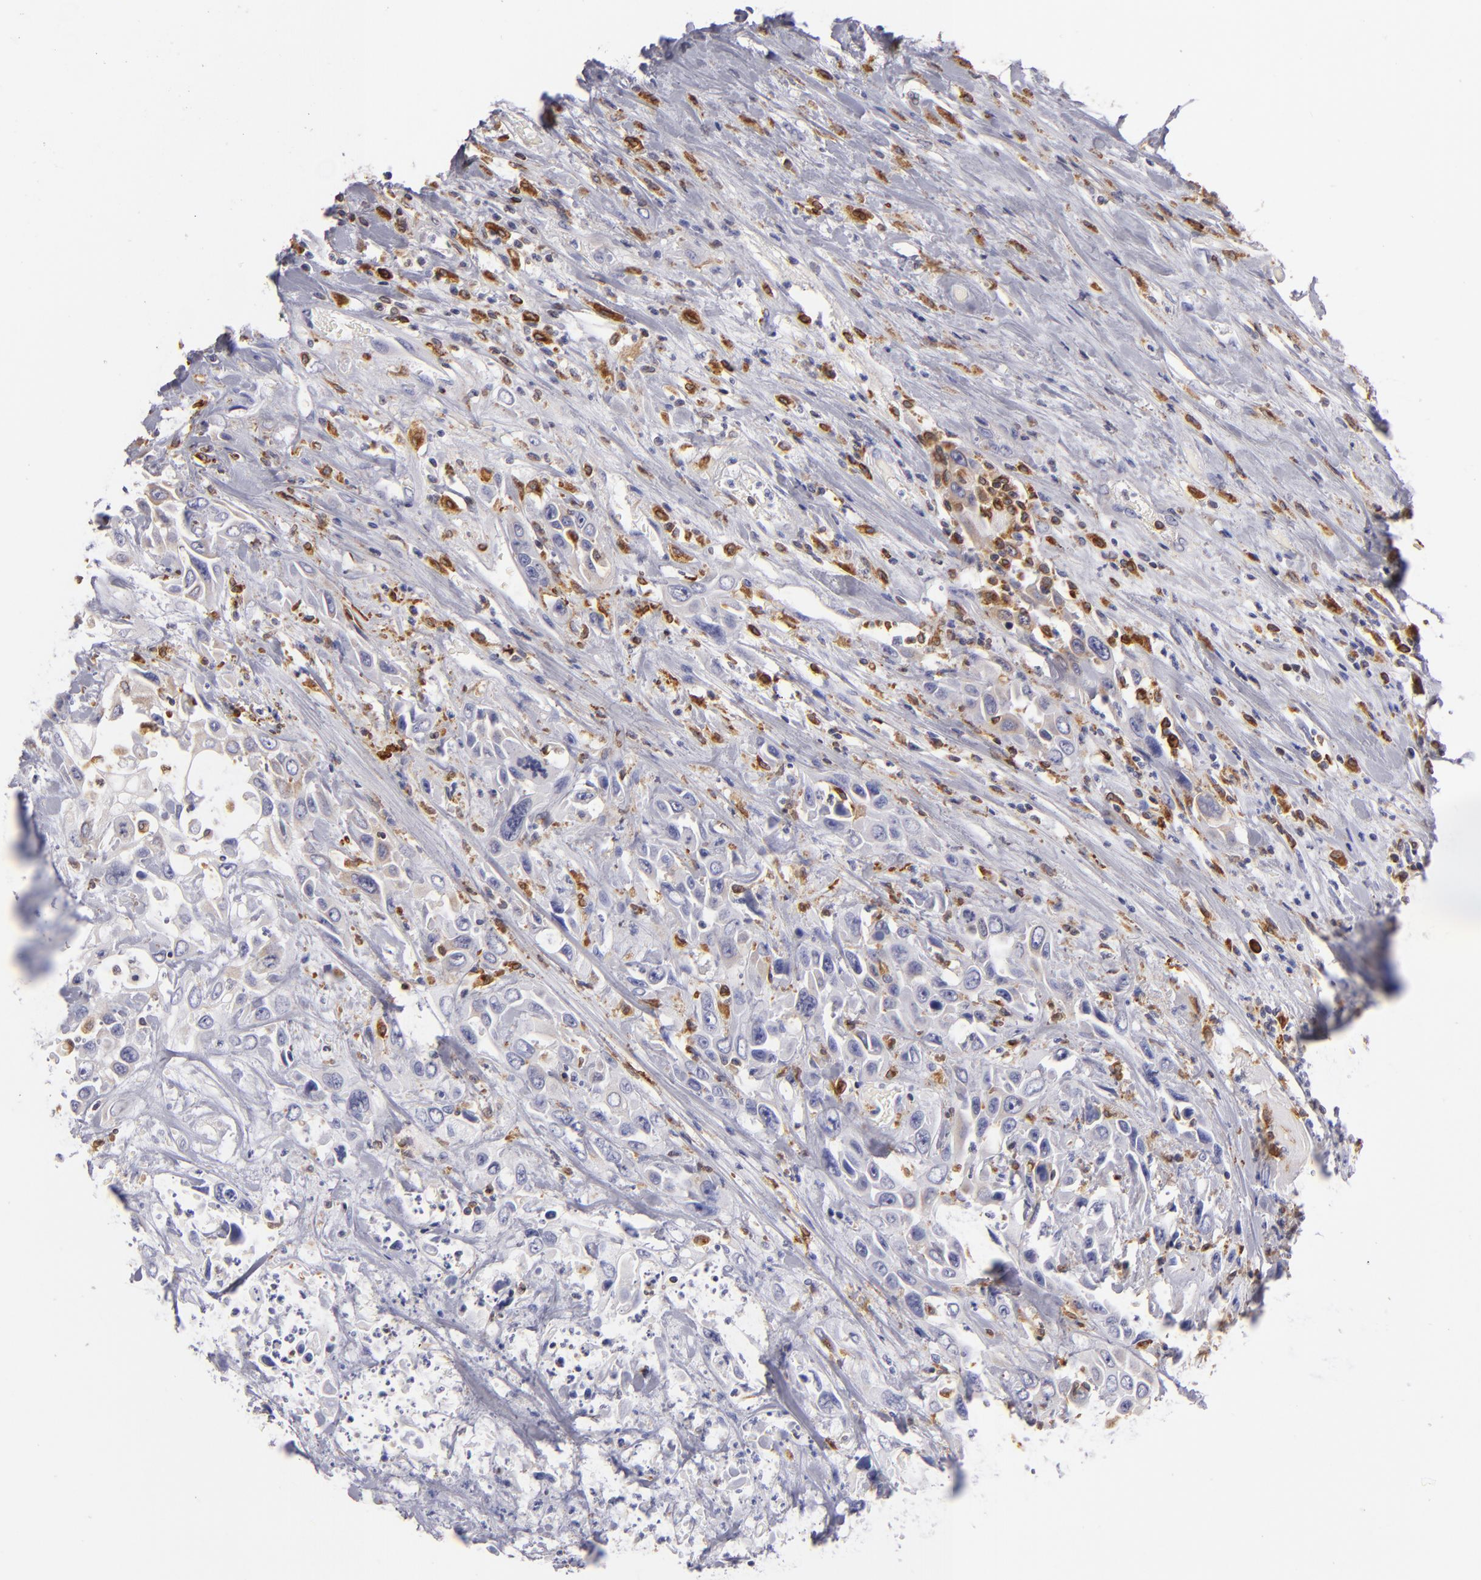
{"staining": {"intensity": "weak", "quantity": "<25%", "location": "cytoplasmic/membranous"}, "tissue": "urothelial cancer", "cell_type": "Tumor cells", "image_type": "cancer", "snomed": [{"axis": "morphology", "description": "Urothelial carcinoma, High grade"}, {"axis": "topography", "description": "Urinary bladder"}], "caption": "IHC of urothelial carcinoma (high-grade) exhibits no staining in tumor cells.", "gene": "CD74", "patient": {"sex": "female", "age": 84}}